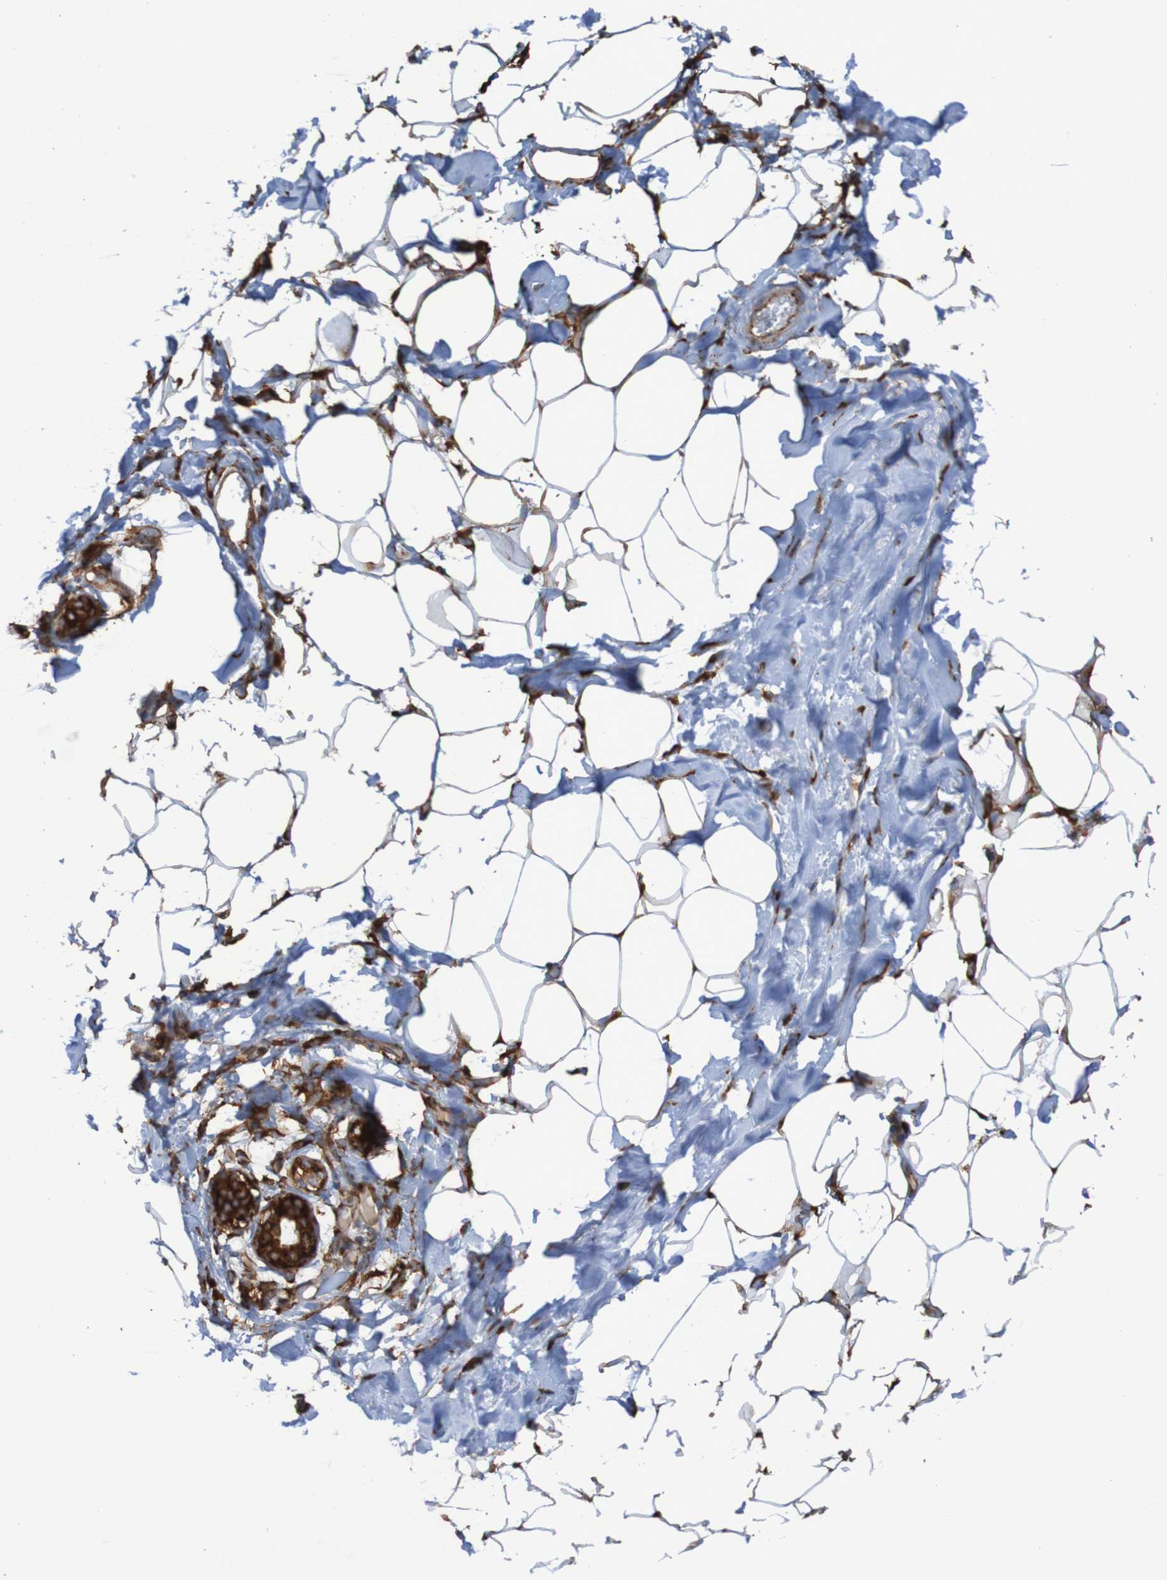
{"staining": {"intensity": "moderate", "quantity": ">75%", "location": "cytoplasmic/membranous"}, "tissue": "adipose tissue", "cell_type": "Adipocytes", "image_type": "normal", "snomed": [{"axis": "morphology", "description": "Normal tissue, NOS"}, {"axis": "topography", "description": "Breast"}, {"axis": "topography", "description": "Adipose tissue"}], "caption": "High-power microscopy captured an immunohistochemistry (IHC) photomicrograph of benign adipose tissue, revealing moderate cytoplasmic/membranous expression in about >75% of adipocytes.", "gene": "RPL10", "patient": {"sex": "female", "age": 25}}